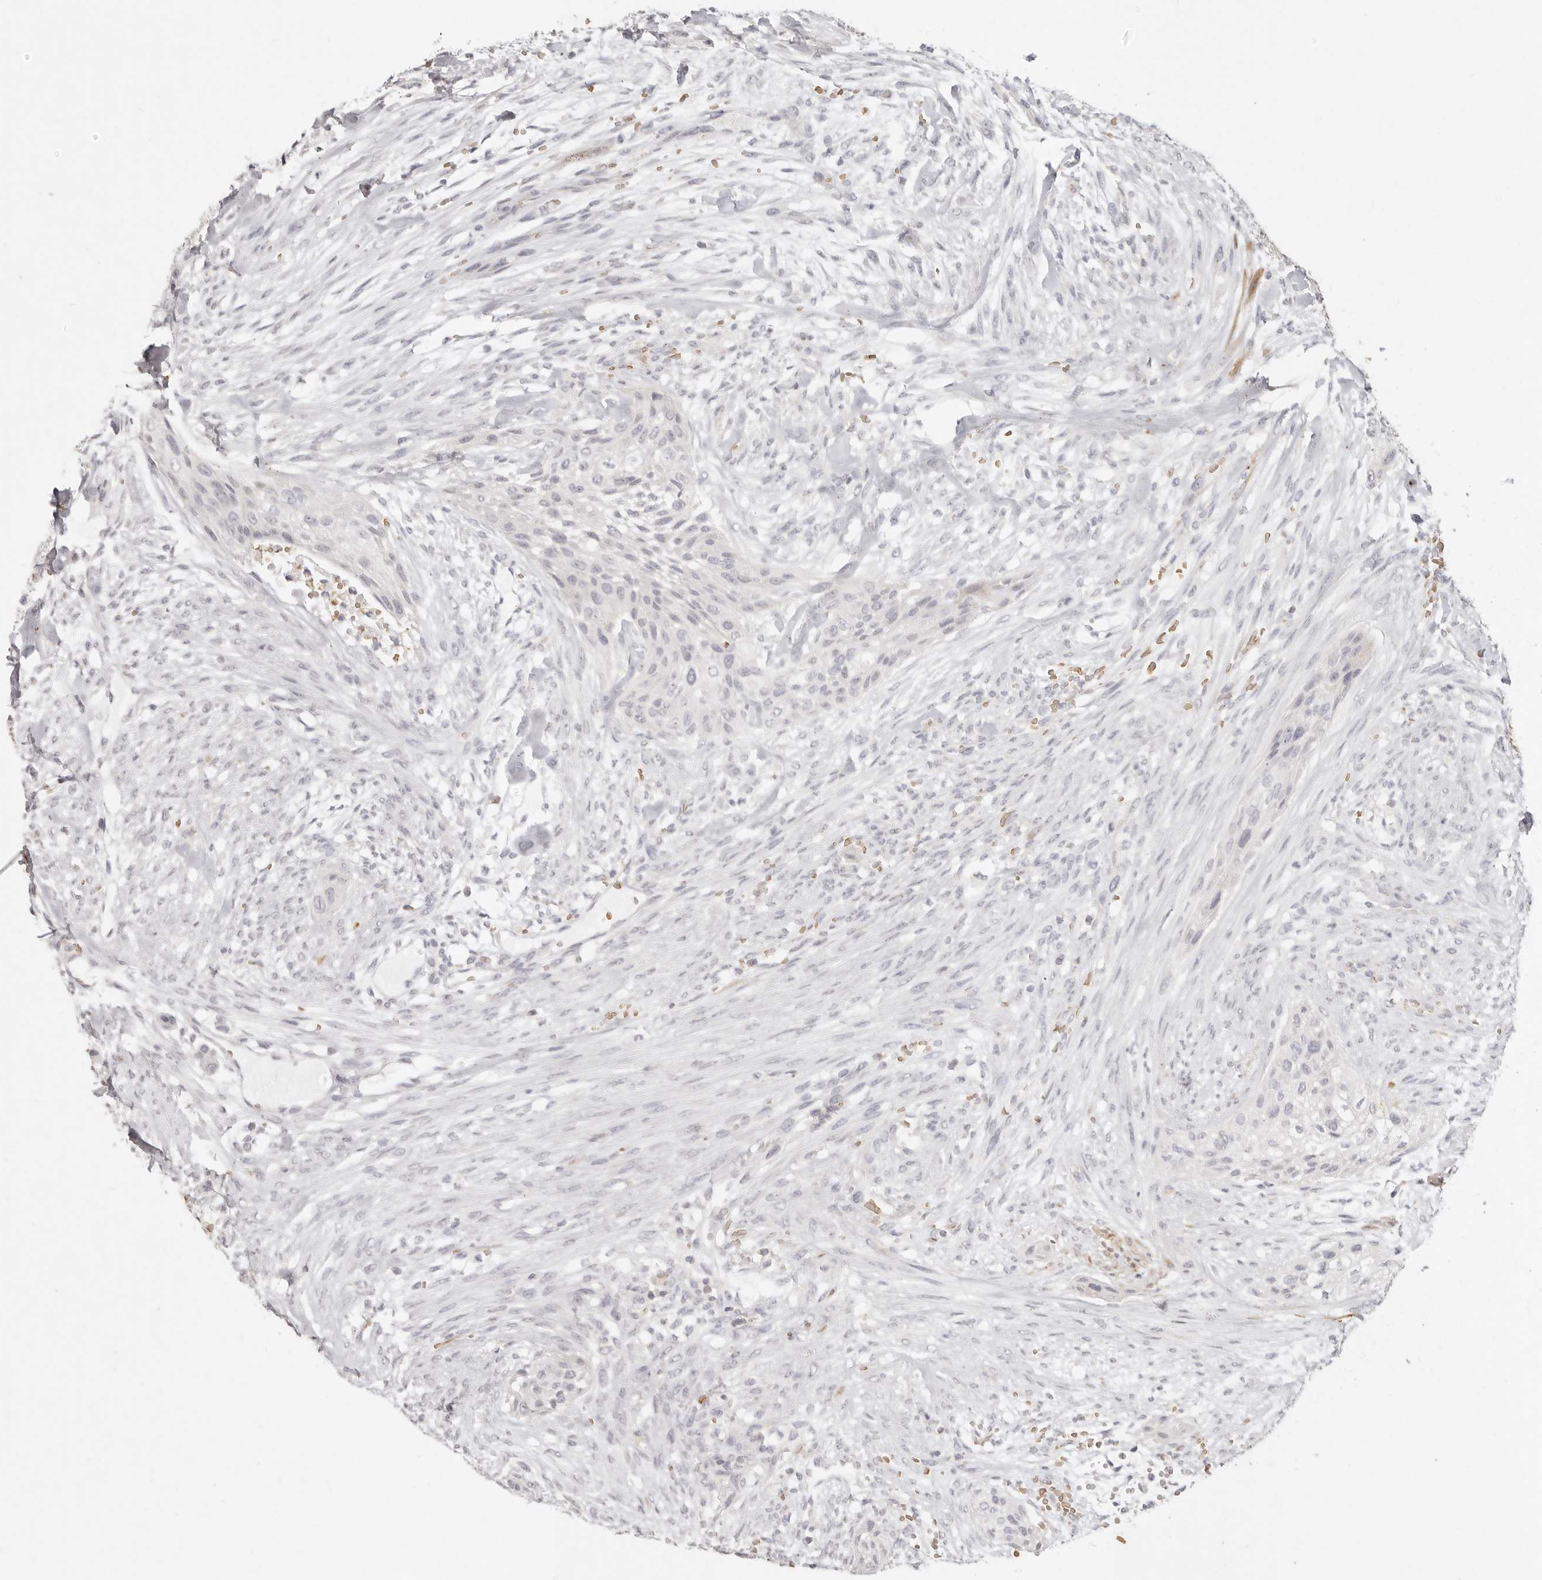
{"staining": {"intensity": "negative", "quantity": "none", "location": "none"}, "tissue": "urothelial cancer", "cell_type": "Tumor cells", "image_type": "cancer", "snomed": [{"axis": "morphology", "description": "Urothelial carcinoma, High grade"}, {"axis": "topography", "description": "Urinary bladder"}], "caption": "Urothelial cancer was stained to show a protein in brown. There is no significant expression in tumor cells.", "gene": "NIBAN1", "patient": {"sex": "male", "age": 35}}